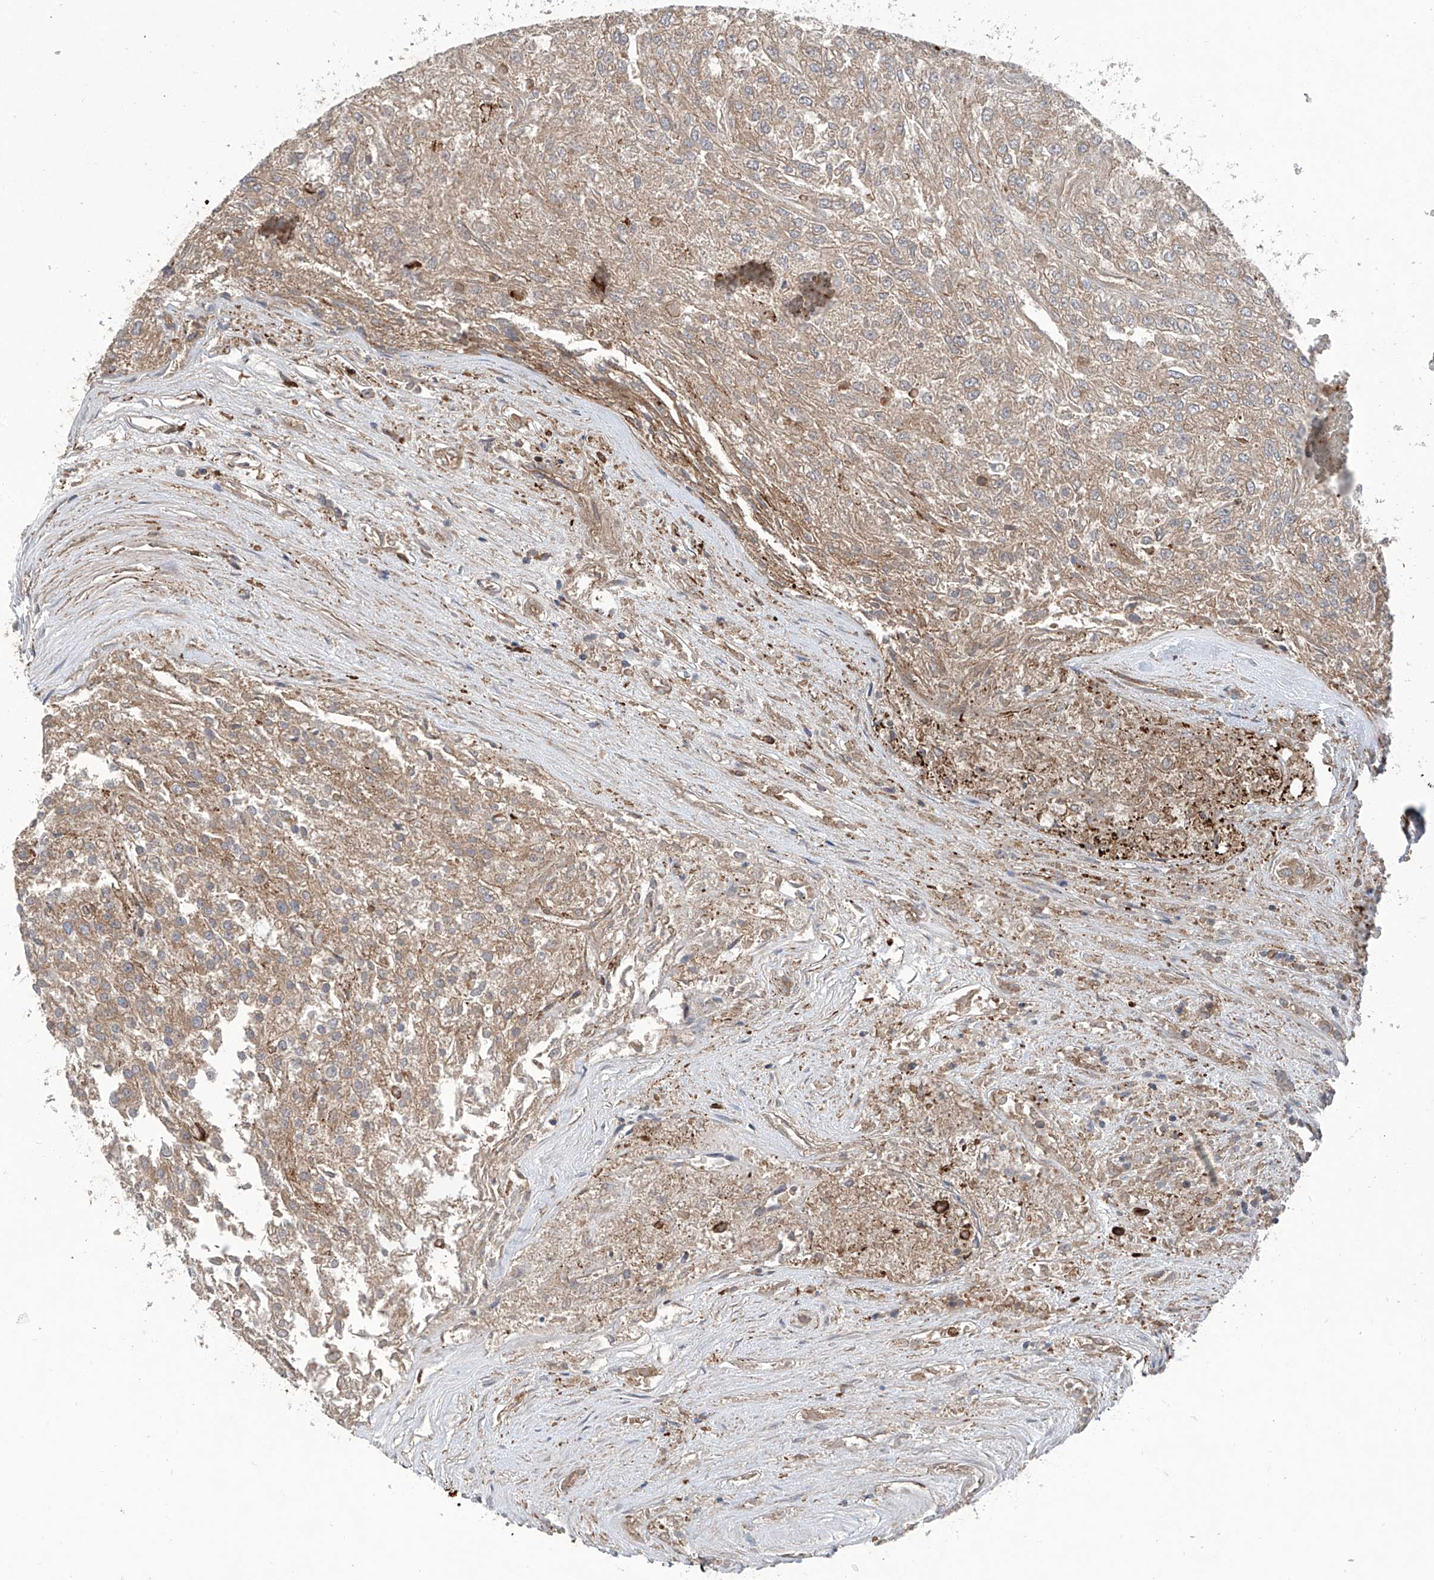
{"staining": {"intensity": "weak", "quantity": ">75%", "location": "cytoplasmic/membranous"}, "tissue": "renal cancer", "cell_type": "Tumor cells", "image_type": "cancer", "snomed": [{"axis": "morphology", "description": "Adenocarcinoma, NOS"}, {"axis": "topography", "description": "Kidney"}], "caption": "Protein positivity by IHC exhibits weak cytoplasmic/membranous positivity in about >75% of tumor cells in renal cancer.", "gene": "SMAP1", "patient": {"sex": "female", "age": 54}}